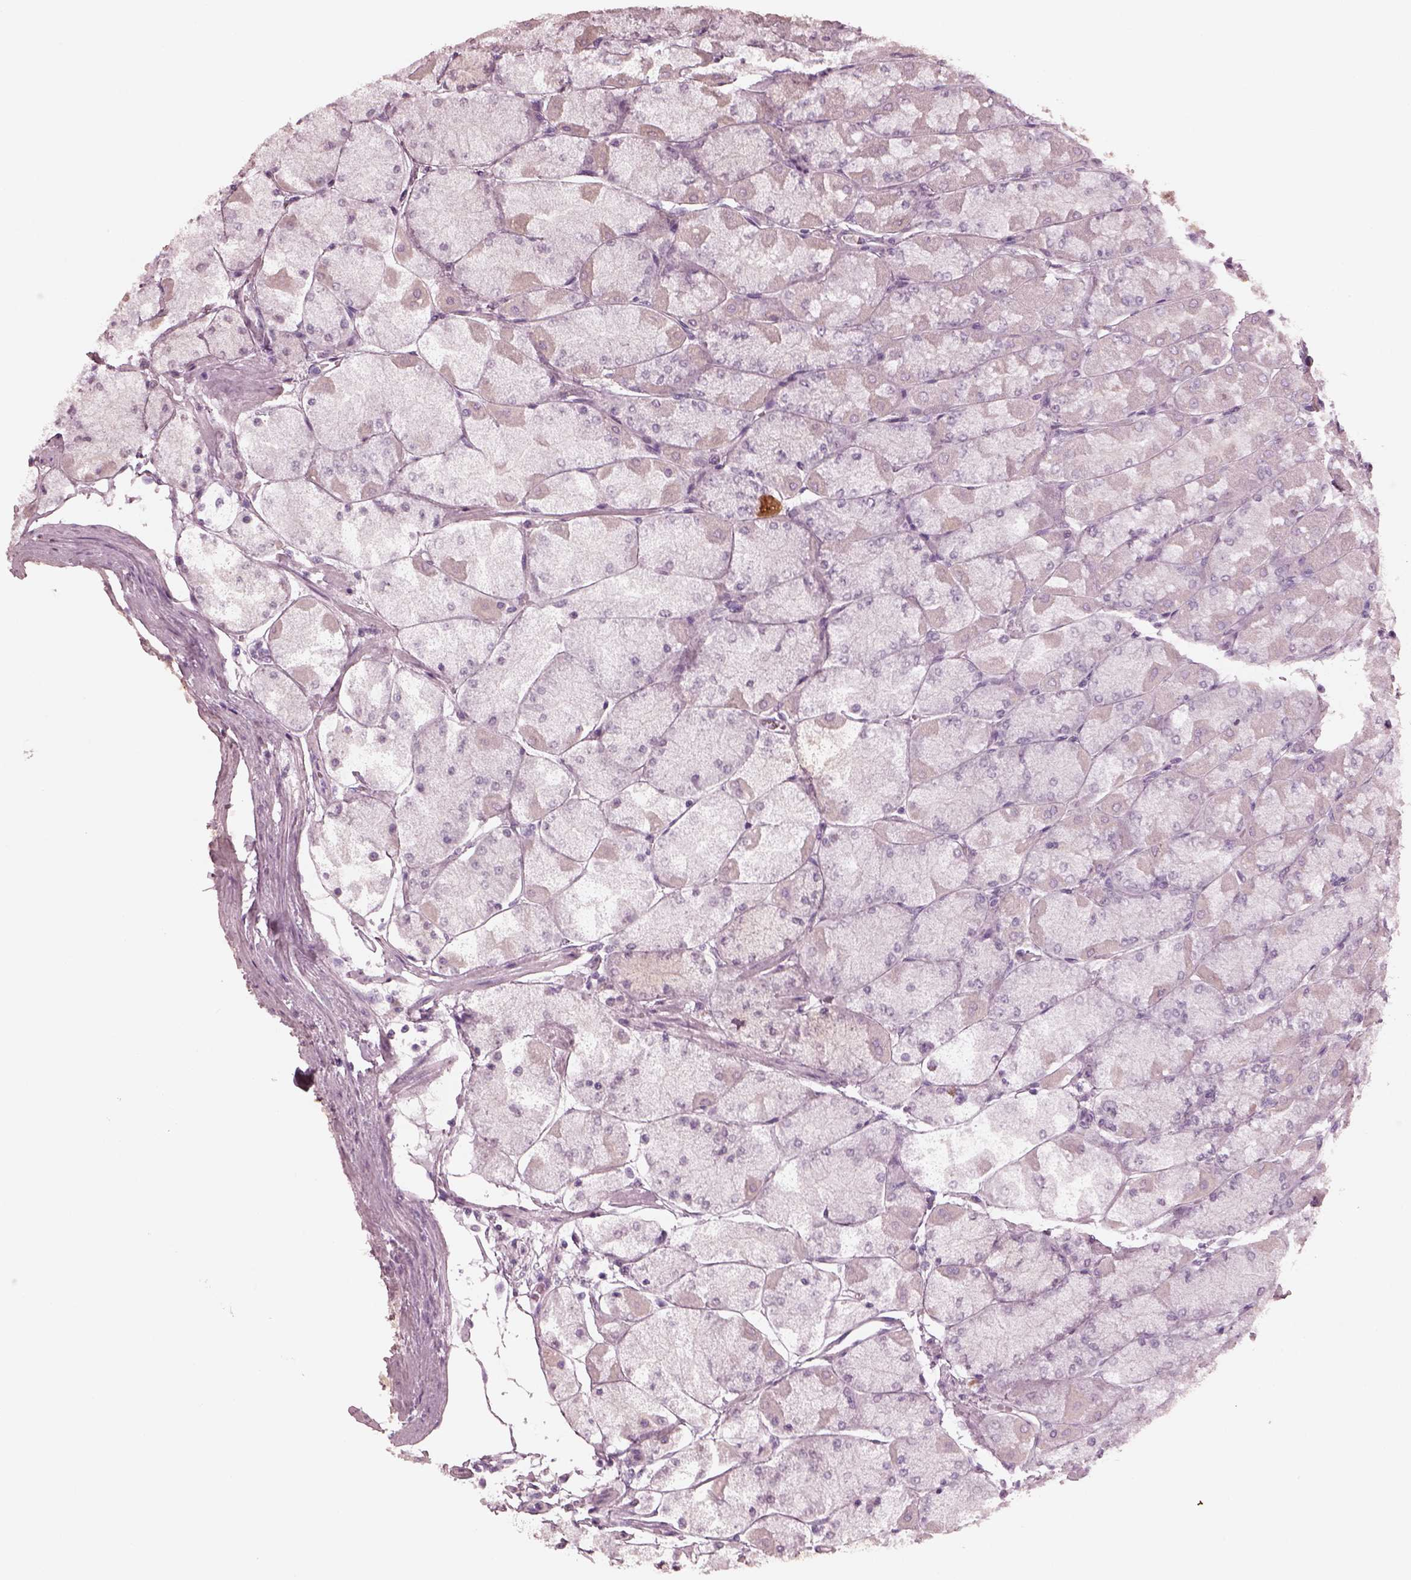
{"staining": {"intensity": "negative", "quantity": "none", "location": "none"}, "tissue": "stomach", "cell_type": "Glandular cells", "image_type": "normal", "snomed": [{"axis": "morphology", "description": "Normal tissue, NOS"}, {"axis": "topography", "description": "Stomach, upper"}], "caption": "IHC photomicrograph of benign stomach stained for a protein (brown), which displays no staining in glandular cells.", "gene": "C2orf81", "patient": {"sex": "male", "age": 60}}